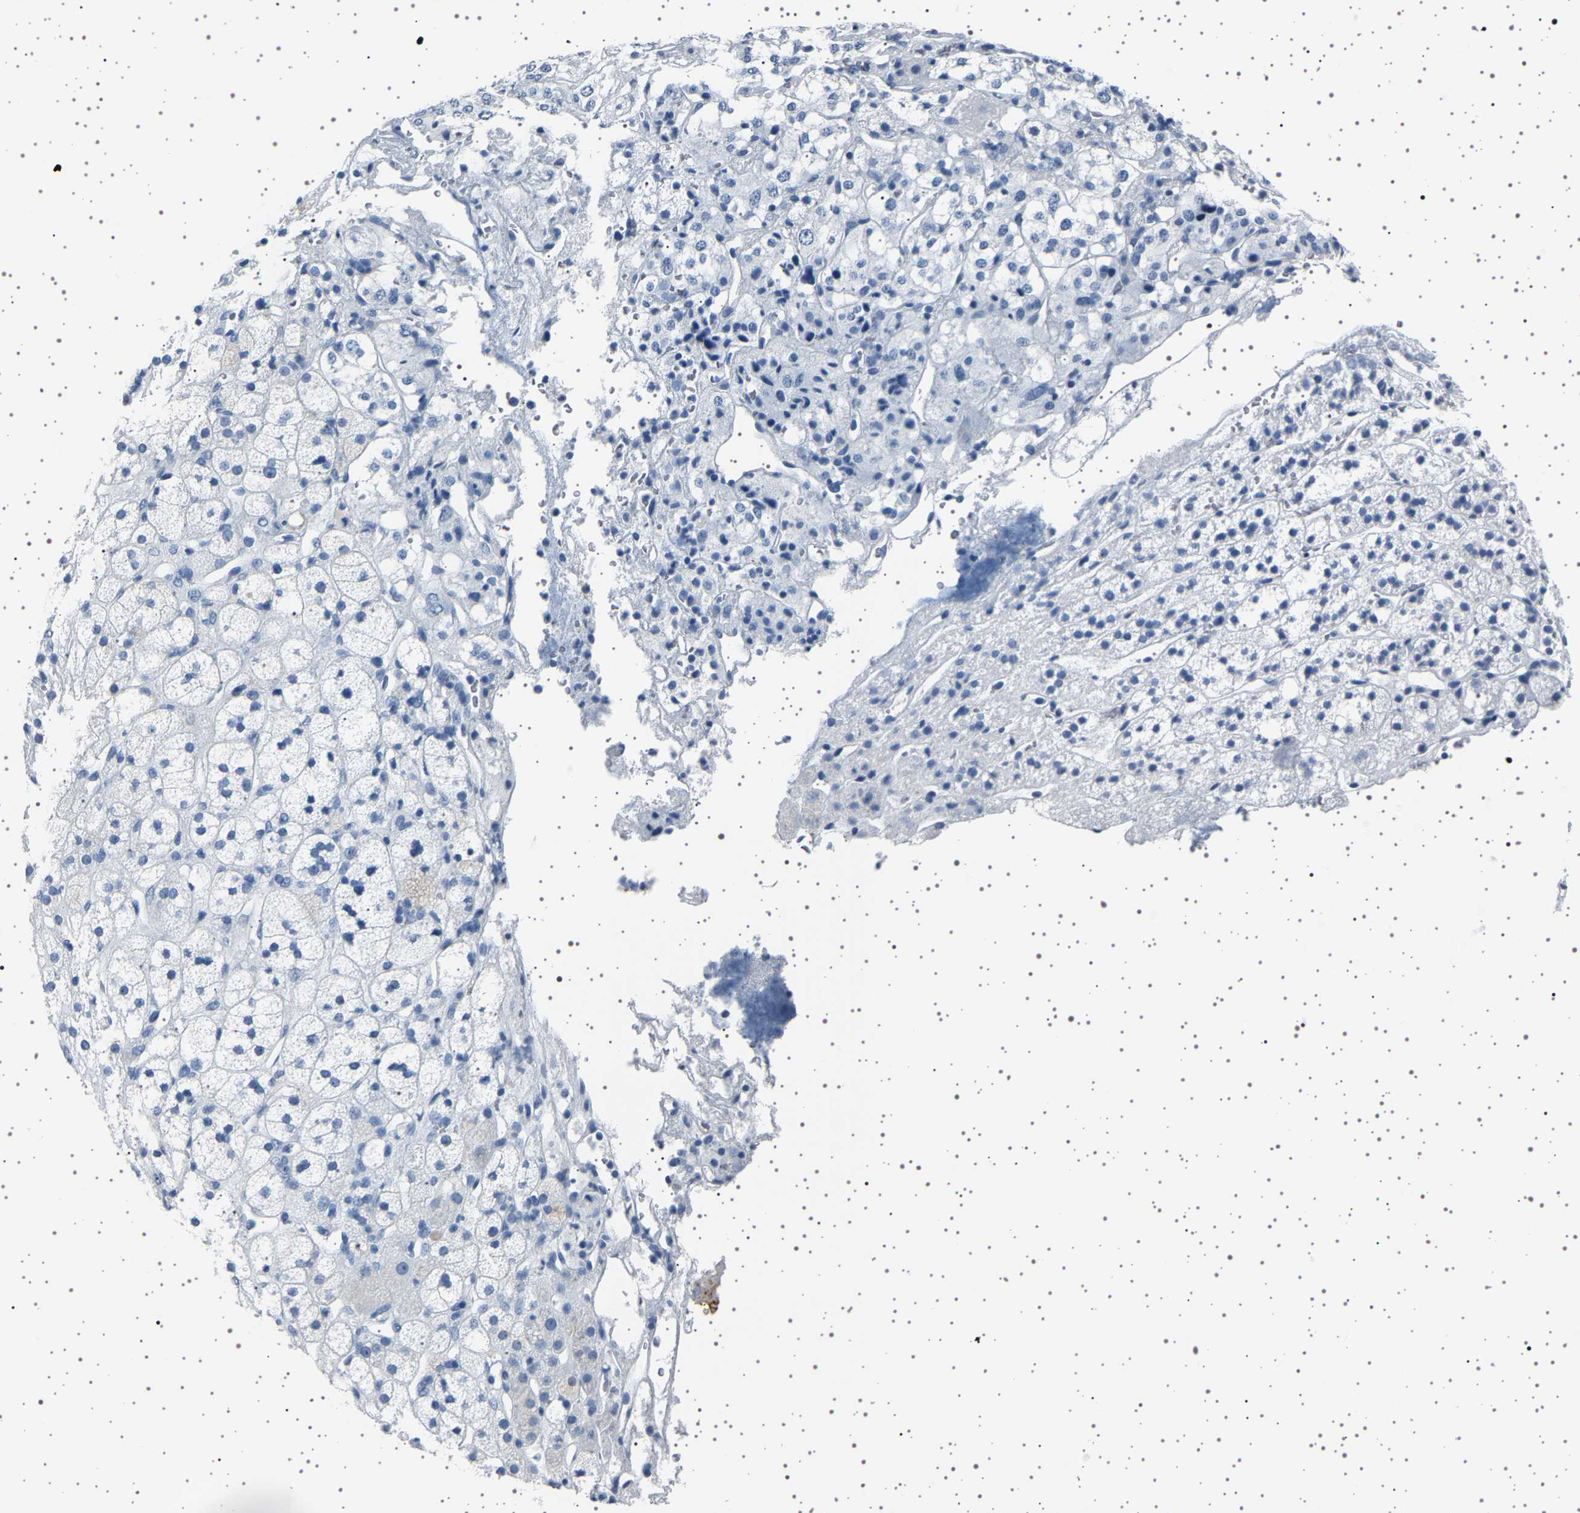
{"staining": {"intensity": "negative", "quantity": "none", "location": "none"}, "tissue": "adrenal gland", "cell_type": "Glandular cells", "image_type": "normal", "snomed": [{"axis": "morphology", "description": "Normal tissue, NOS"}, {"axis": "topography", "description": "Adrenal gland"}], "caption": "Adrenal gland was stained to show a protein in brown. There is no significant positivity in glandular cells. Brightfield microscopy of IHC stained with DAB (3,3'-diaminobenzidine) (brown) and hematoxylin (blue), captured at high magnification.", "gene": "TFF3", "patient": {"sex": "male", "age": 56}}